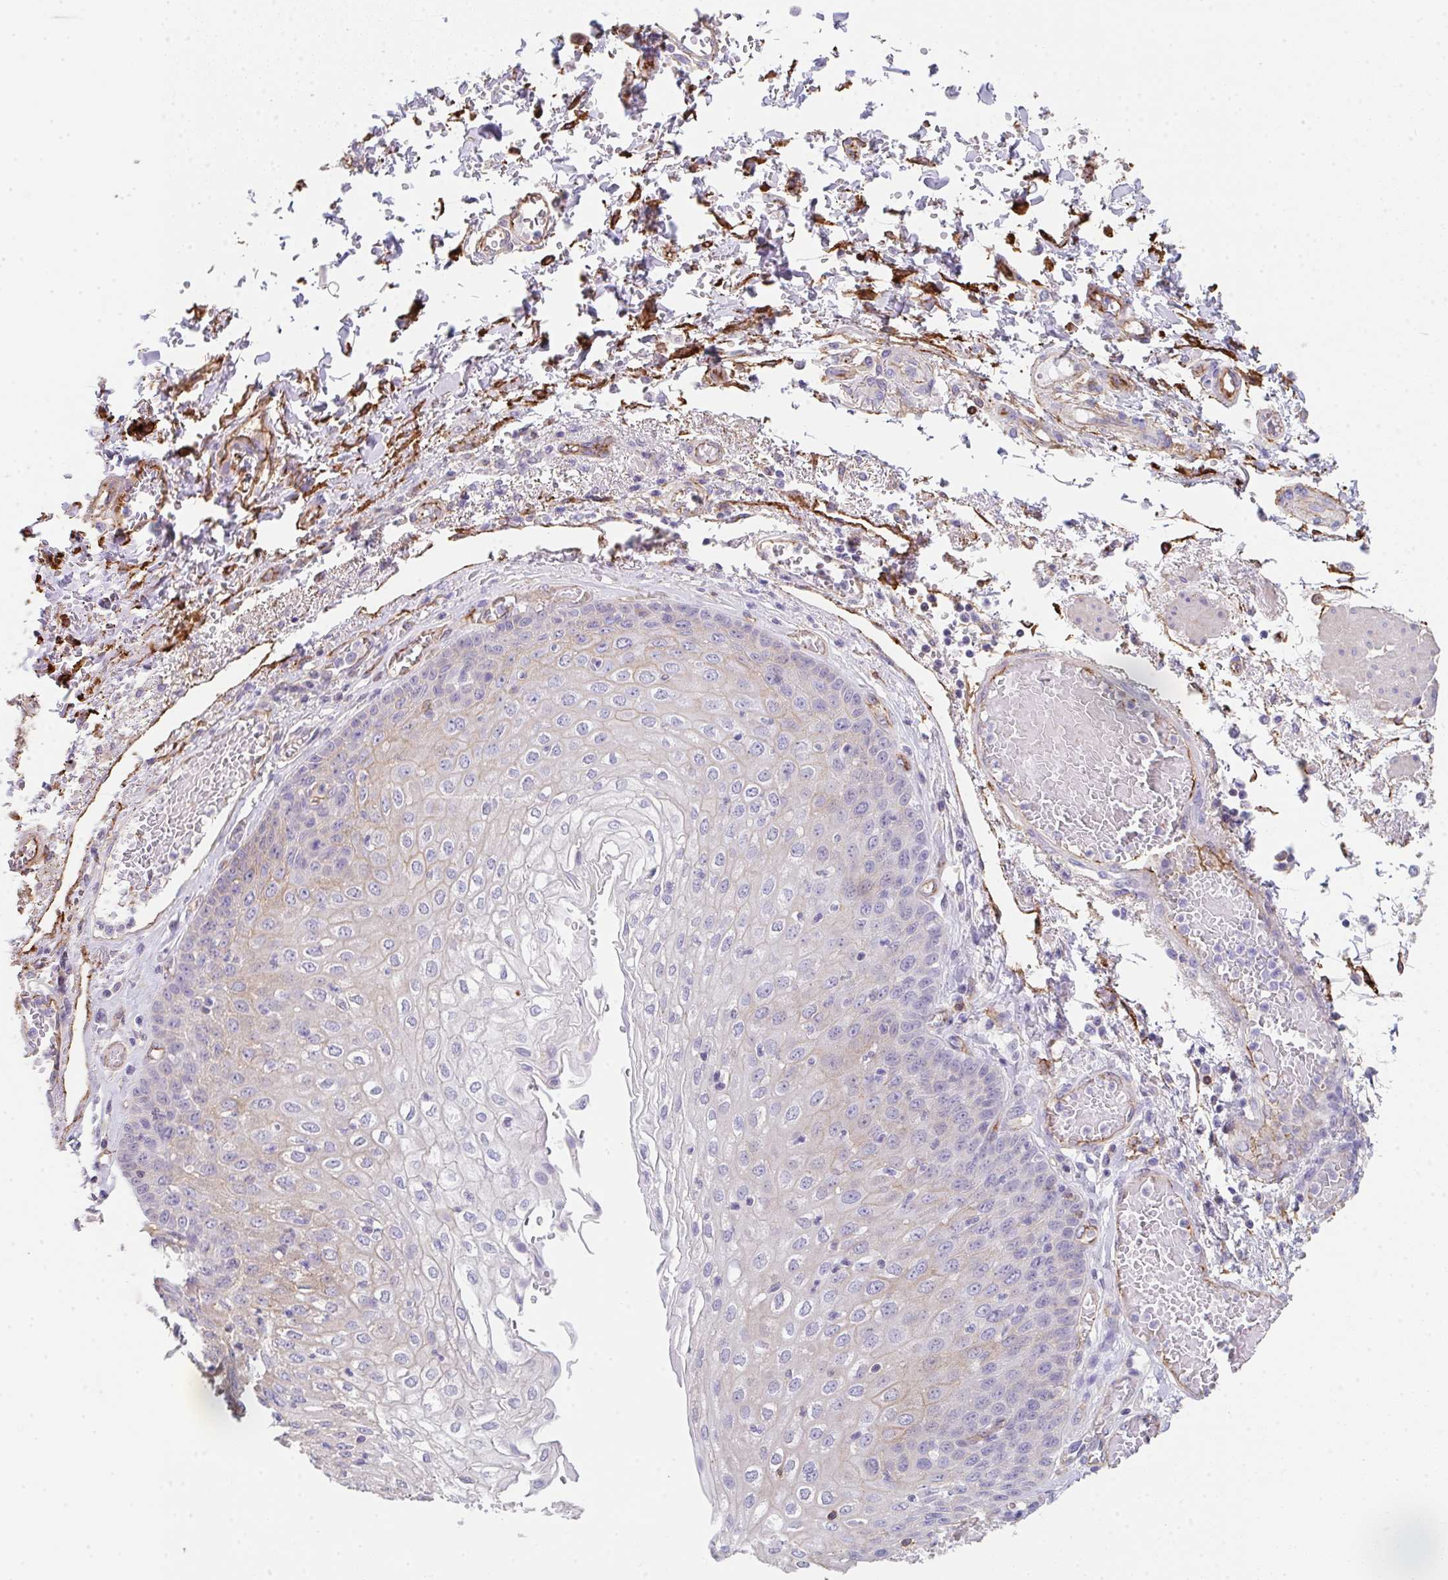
{"staining": {"intensity": "weak", "quantity": "<25%", "location": "cytoplasmic/membranous"}, "tissue": "esophagus", "cell_type": "Squamous epithelial cells", "image_type": "normal", "snomed": [{"axis": "morphology", "description": "Normal tissue, NOS"}, {"axis": "morphology", "description": "Adenocarcinoma, NOS"}, {"axis": "topography", "description": "Esophagus"}], "caption": "Immunohistochemistry (IHC) photomicrograph of unremarkable esophagus: esophagus stained with DAB reveals no significant protein positivity in squamous epithelial cells.", "gene": "DBN1", "patient": {"sex": "male", "age": 81}}